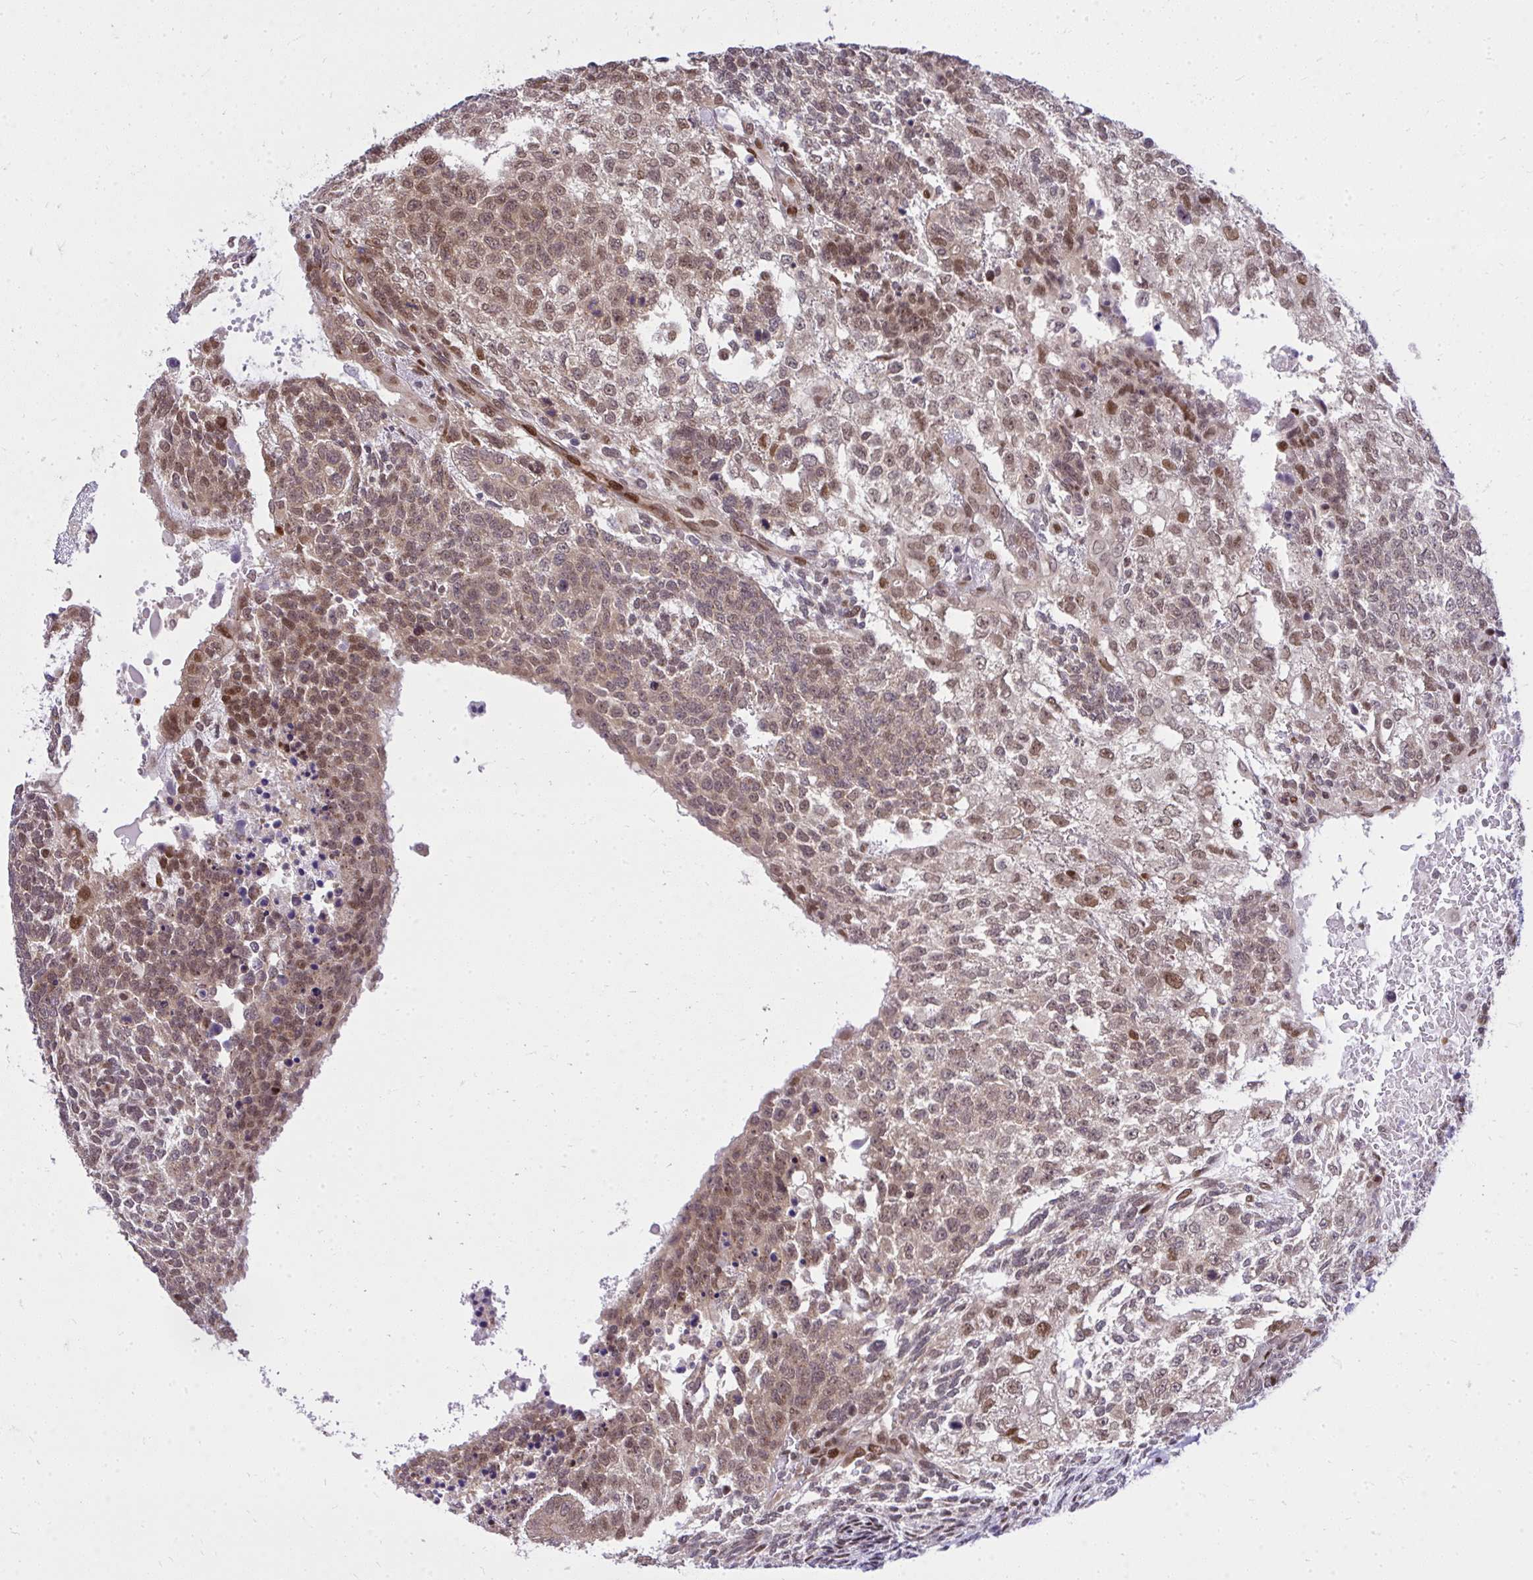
{"staining": {"intensity": "moderate", "quantity": ">75%", "location": "nuclear"}, "tissue": "testis cancer", "cell_type": "Tumor cells", "image_type": "cancer", "snomed": [{"axis": "morphology", "description": "Carcinoma, Embryonal, NOS"}, {"axis": "topography", "description": "Testis"}], "caption": "This image demonstrates testis cancer (embryonal carcinoma) stained with immunohistochemistry (IHC) to label a protein in brown. The nuclear of tumor cells show moderate positivity for the protein. Nuclei are counter-stained blue.", "gene": "PIGY", "patient": {"sex": "male", "age": 23}}